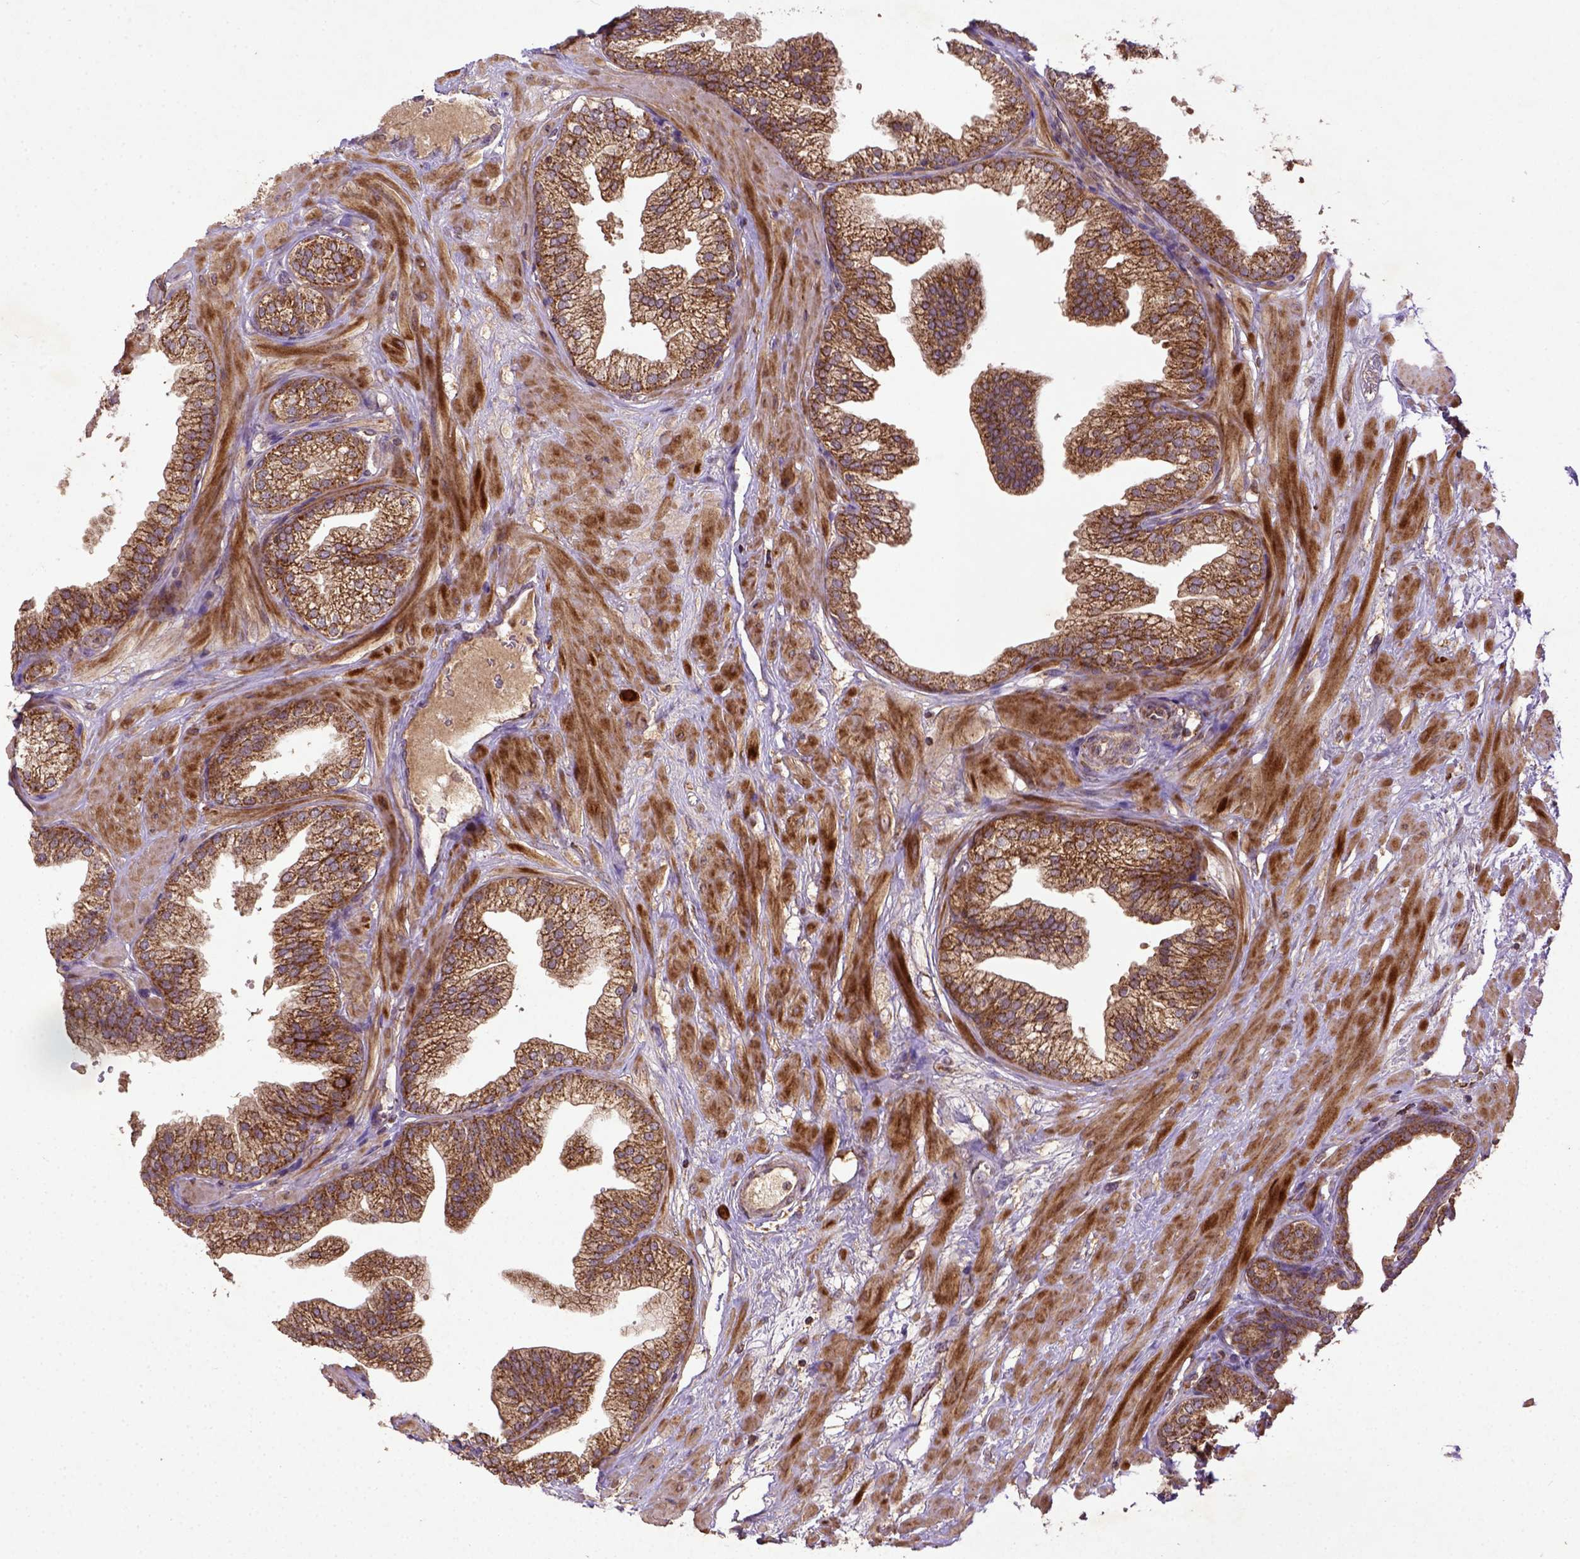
{"staining": {"intensity": "moderate", "quantity": ">75%", "location": "cytoplasmic/membranous"}, "tissue": "prostate", "cell_type": "Glandular cells", "image_type": "normal", "snomed": [{"axis": "morphology", "description": "Normal tissue, NOS"}, {"axis": "topography", "description": "Prostate"}], "caption": "A high-resolution micrograph shows immunohistochemistry staining of normal prostate, which demonstrates moderate cytoplasmic/membranous staining in approximately >75% of glandular cells.", "gene": "MT", "patient": {"sex": "male", "age": 37}}